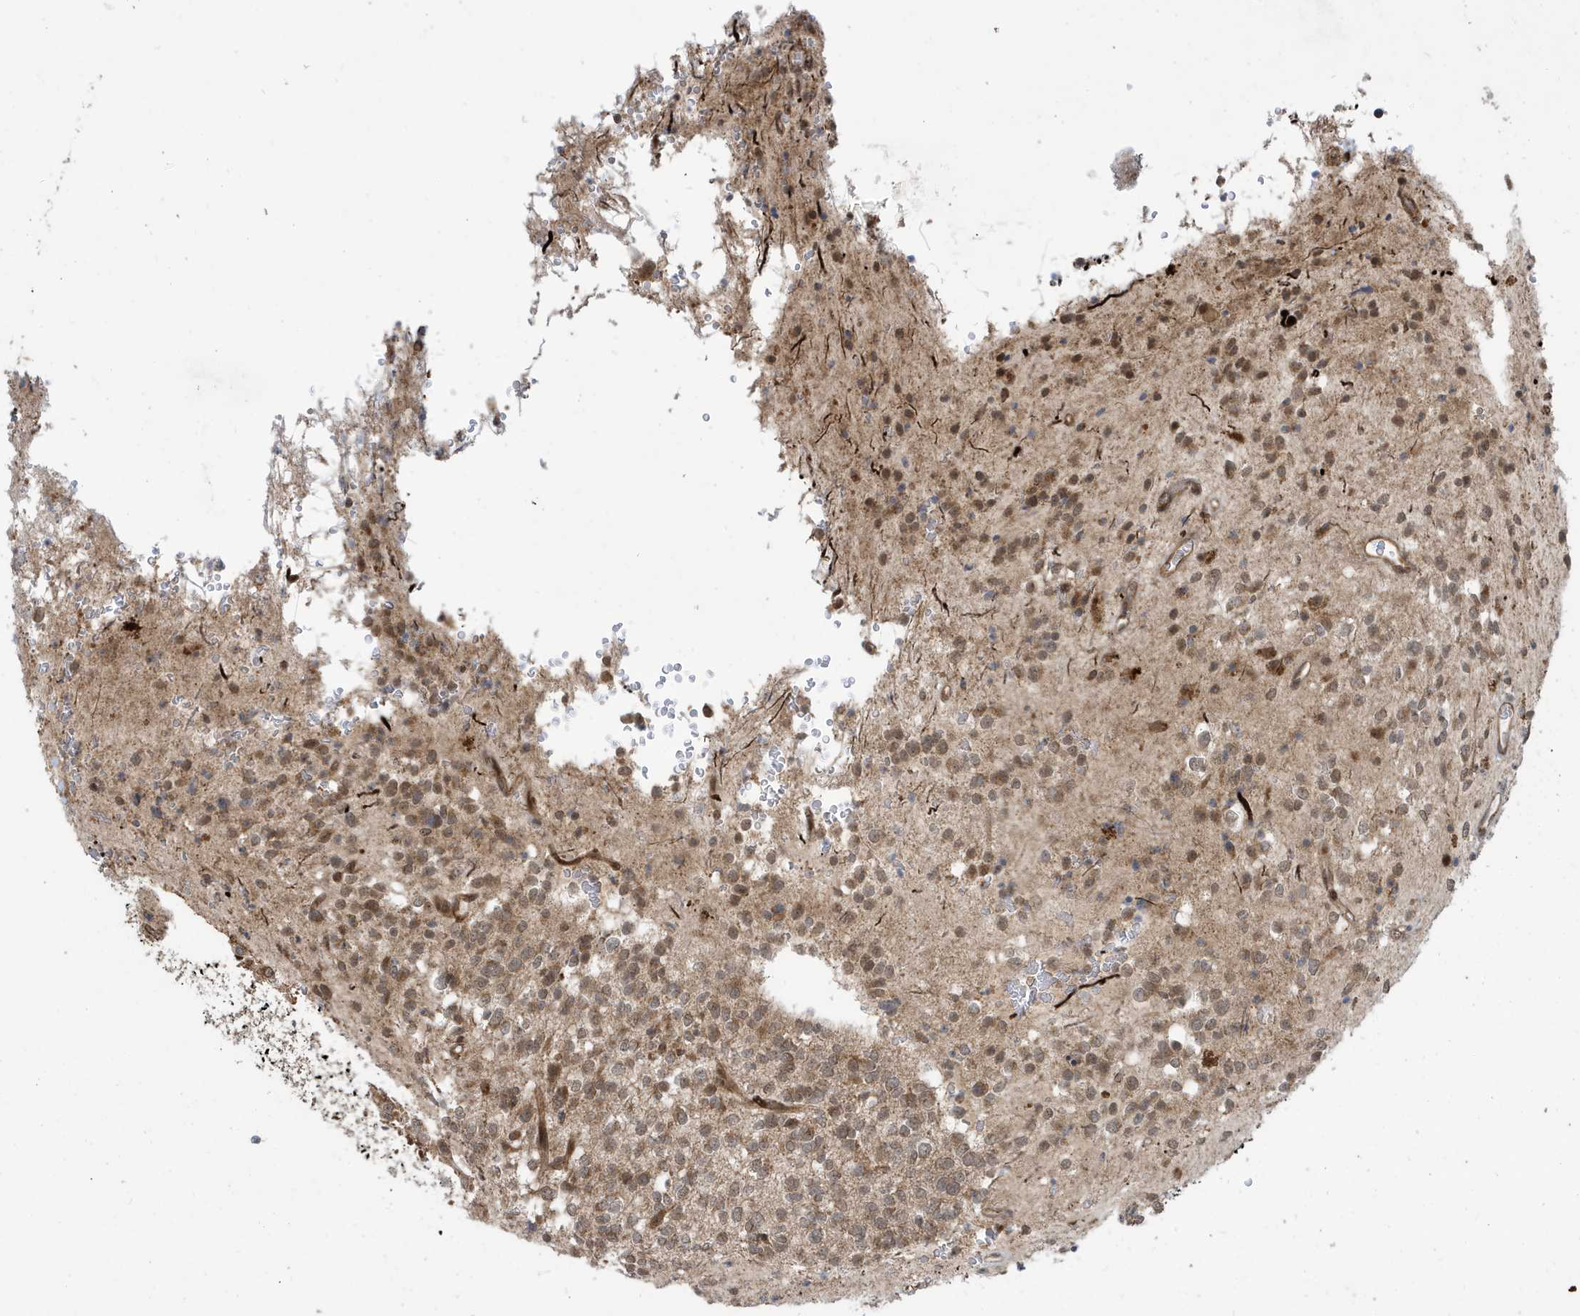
{"staining": {"intensity": "moderate", "quantity": "25%-75%", "location": "nuclear"}, "tissue": "glioma", "cell_type": "Tumor cells", "image_type": "cancer", "snomed": [{"axis": "morphology", "description": "Glioma, malignant, High grade"}, {"axis": "topography", "description": "Brain"}], "caption": "Malignant high-grade glioma stained with IHC demonstrates moderate nuclear expression in about 25%-75% of tumor cells. (DAB (3,3'-diaminobenzidine) IHC, brown staining for protein, blue staining for nuclei).", "gene": "FAM9B", "patient": {"sex": "male", "age": 34}}